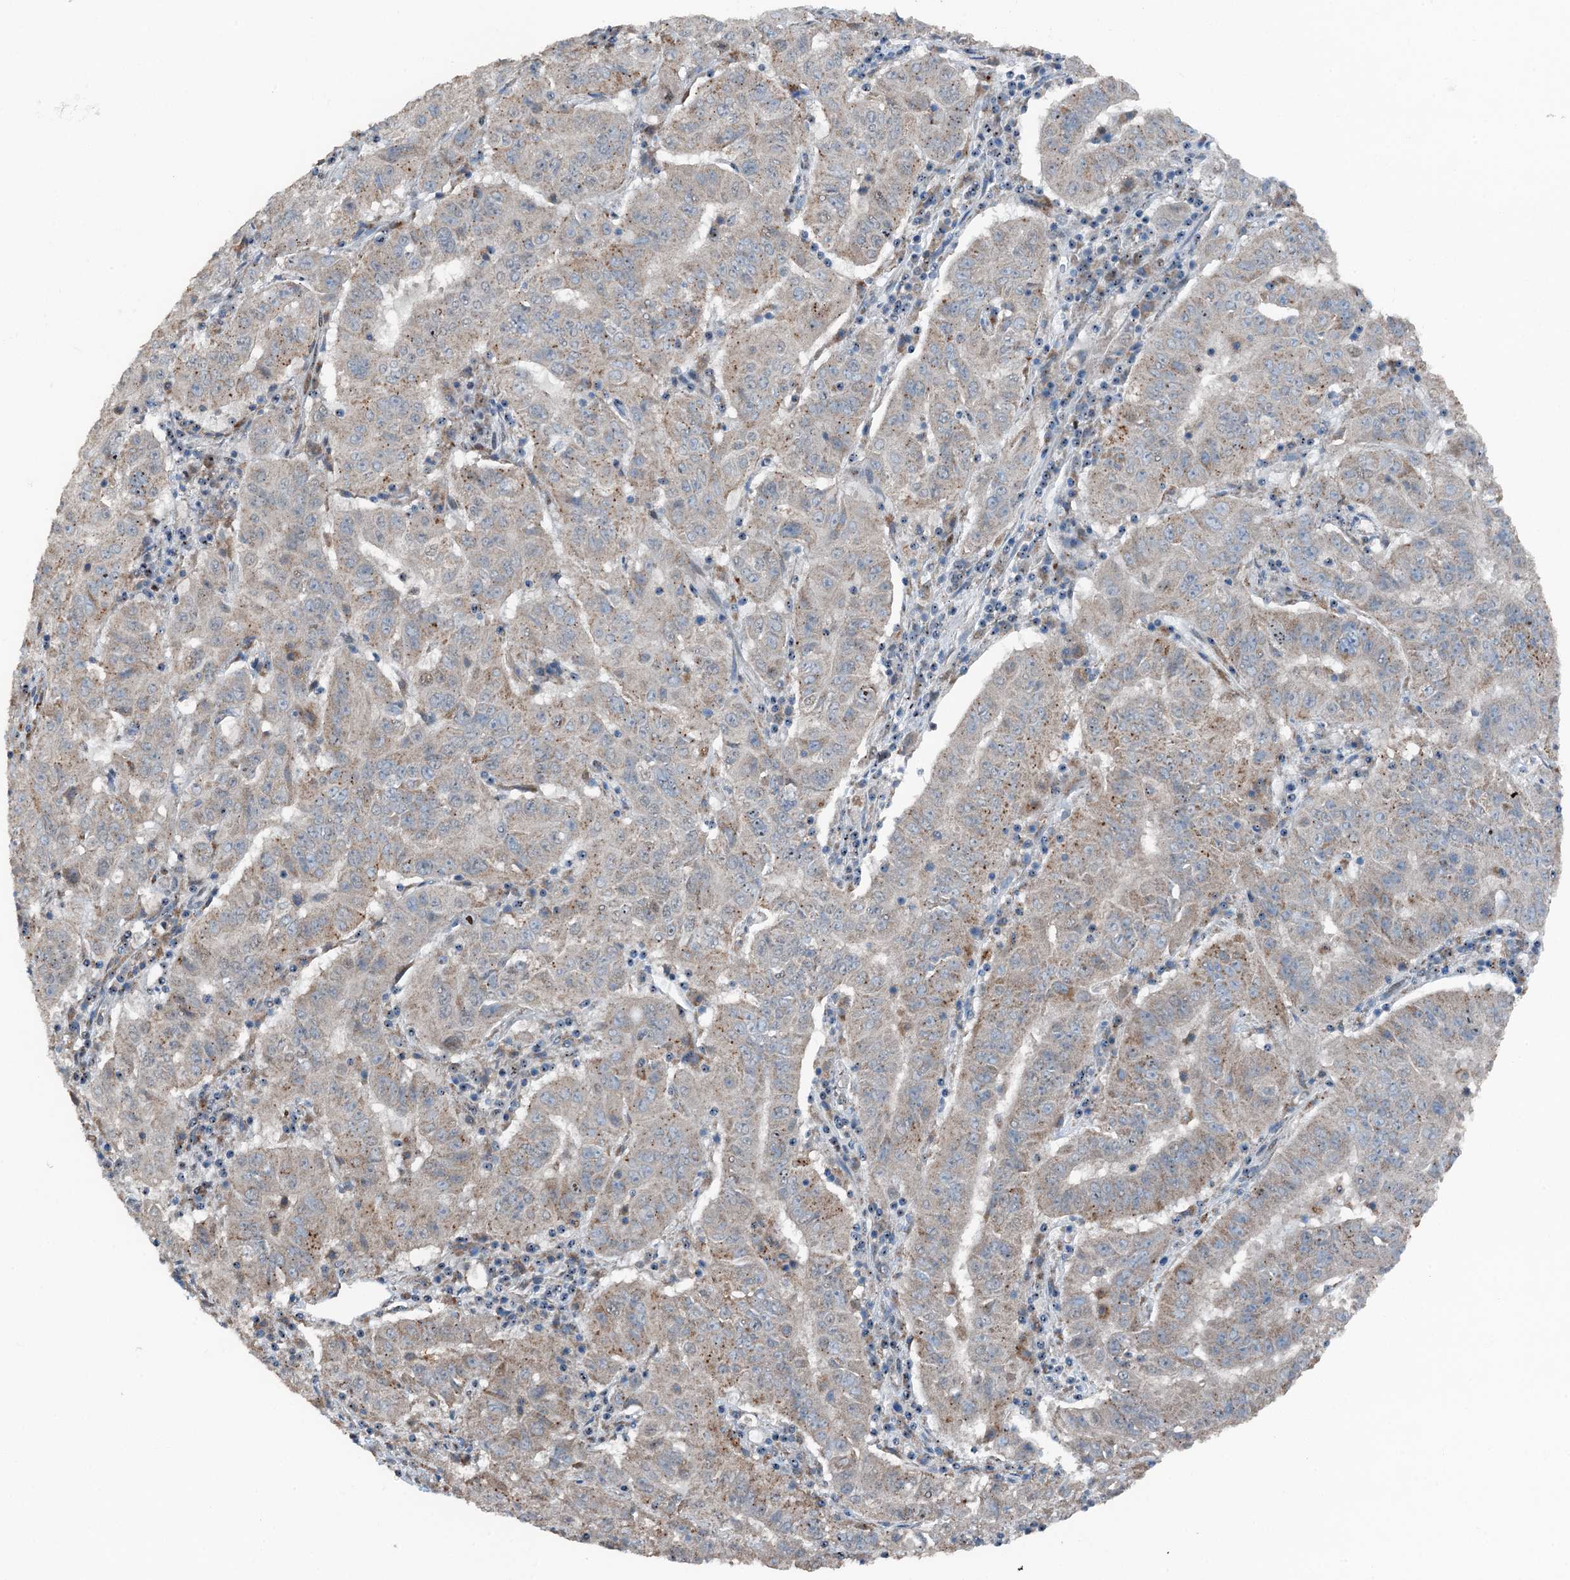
{"staining": {"intensity": "moderate", "quantity": "25%-75%", "location": "cytoplasmic/membranous"}, "tissue": "pancreatic cancer", "cell_type": "Tumor cells", "image_type": "cancer", "snomed": [{"axis": "morphology", "description": "Adenocarcinoma, NOS"}, {"axis": "topography", "description": "Pancreas"}], "caption": "A brown stain highlights moderate cytoplasmic/membranous positivity of a protein in pancreatic cancer tumor cells.", "gene": "BMERB1", "patient": {"sex": "male", "age": 63}}